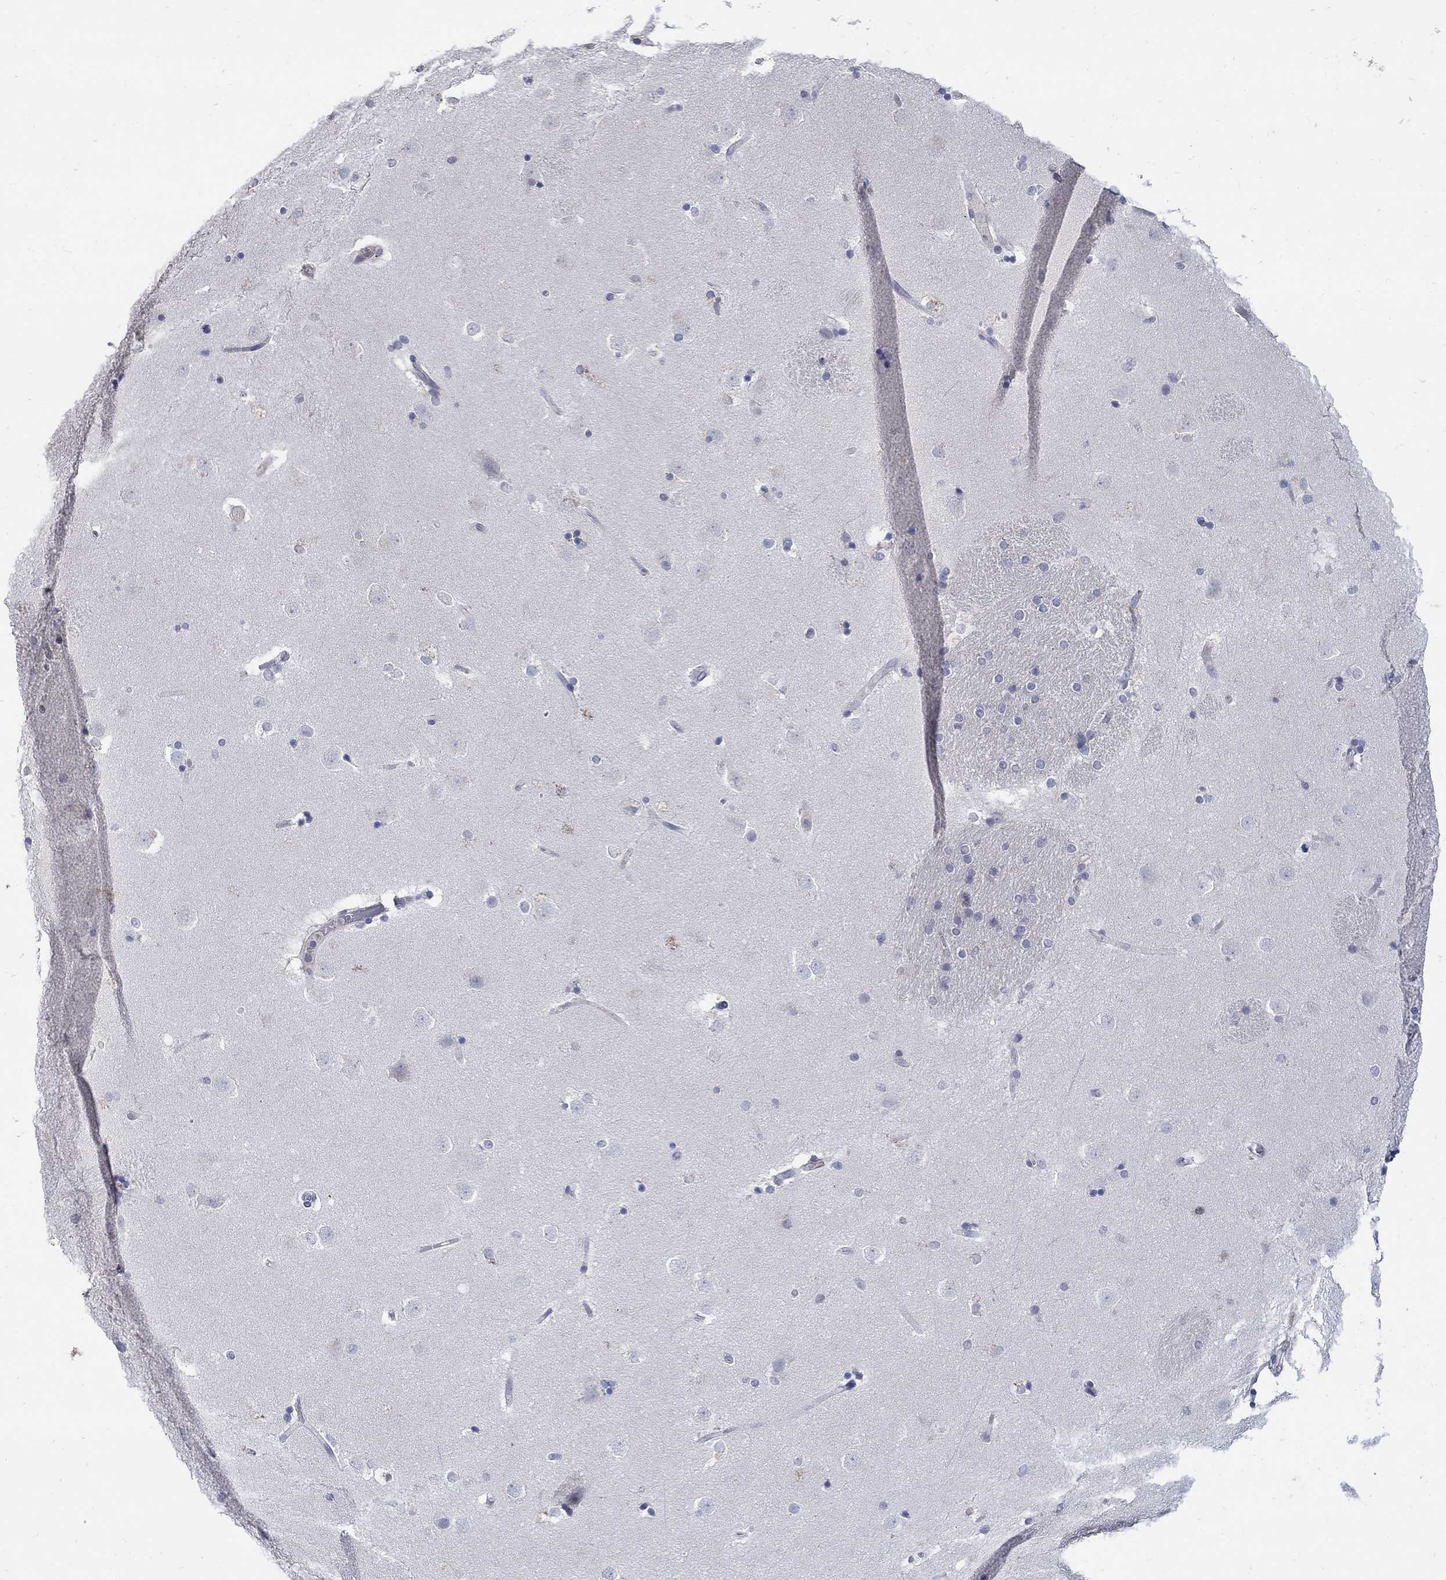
{"staining": {"intensity": "negative", "quantity": "none", "location": "none"}, "tissue": "caudate", "cell_type": "Glial cells", "image_type": "normal", "snomed": [{"axis": "morphology", "description": "Normal tissue, NOS"}, {"axis": "topography", "description": "Lateral ventricle wall"}], "caption": "An IHC histopathology image of unremarkable caudate is shown. There is no staining in glial cells of caudate. The staining is performed using DAB (3,3'-diaminobenzidine) brown chromogen with nuclei counter-stained in using hematoxylin.", "gene": "CETN1", "patient": {"sex": "male", "age": 51}}